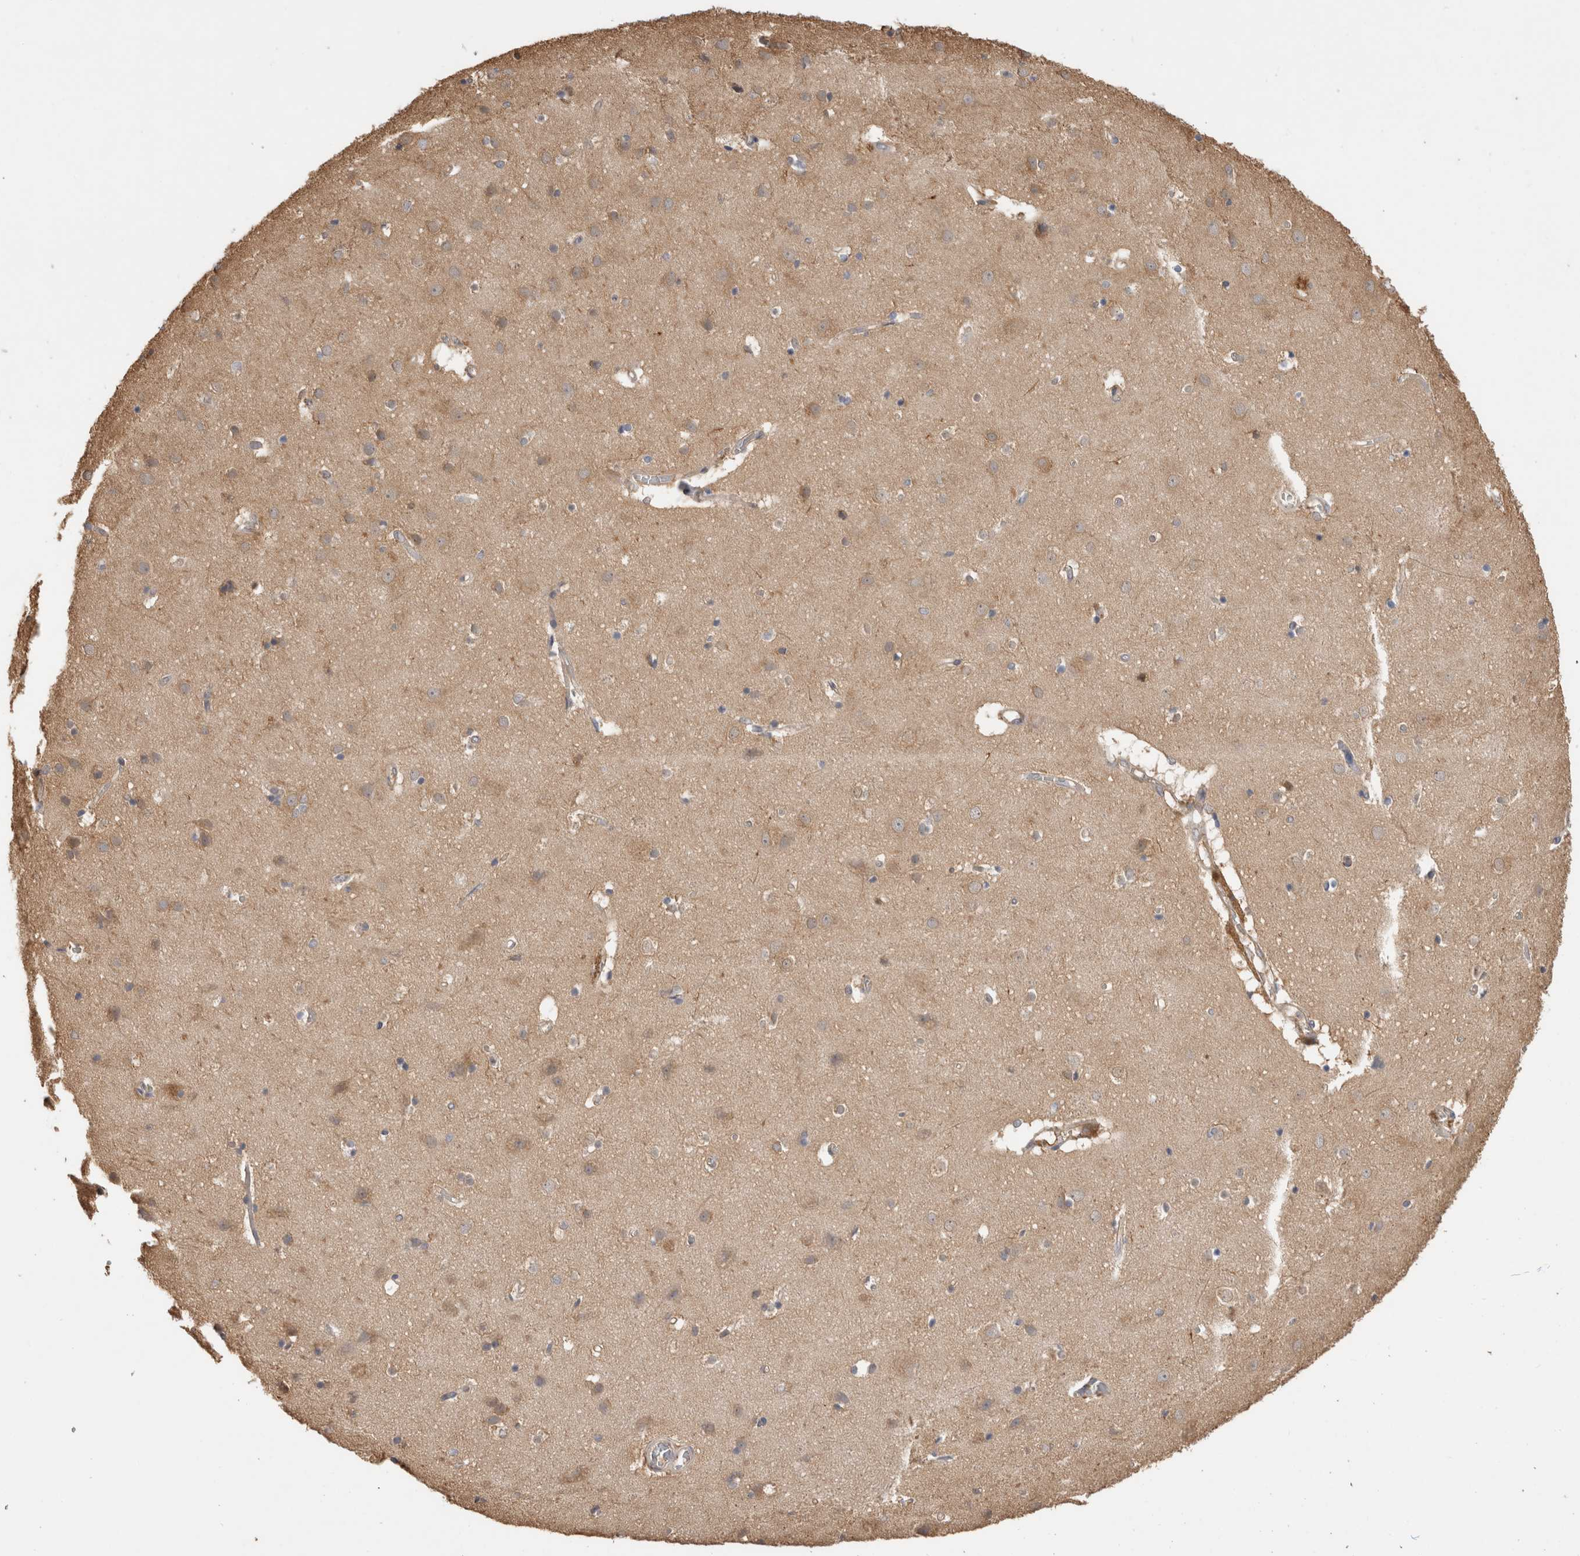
{"staining": {"intensity": "moderate", "quantity": "25%-75%", "location": "cytoplasmic/membranous"}, "tissue": "cerebral cortex", "cell_type": "Endothelial cells", "image_type": "normal", "snomed": [{"axis": "morphology", "description": "Normal tissue, NOS"}, {"axis": "topography", "description": "Cerebral cortex"}], "caption": "Unremarkable cerebral cortex reveals moderate cytoplasmic/membranous expression in approximately 25%-75% of endothelial cells.", "gene": "CLIP1", "patient": {"sex": "male", "age": 54}}